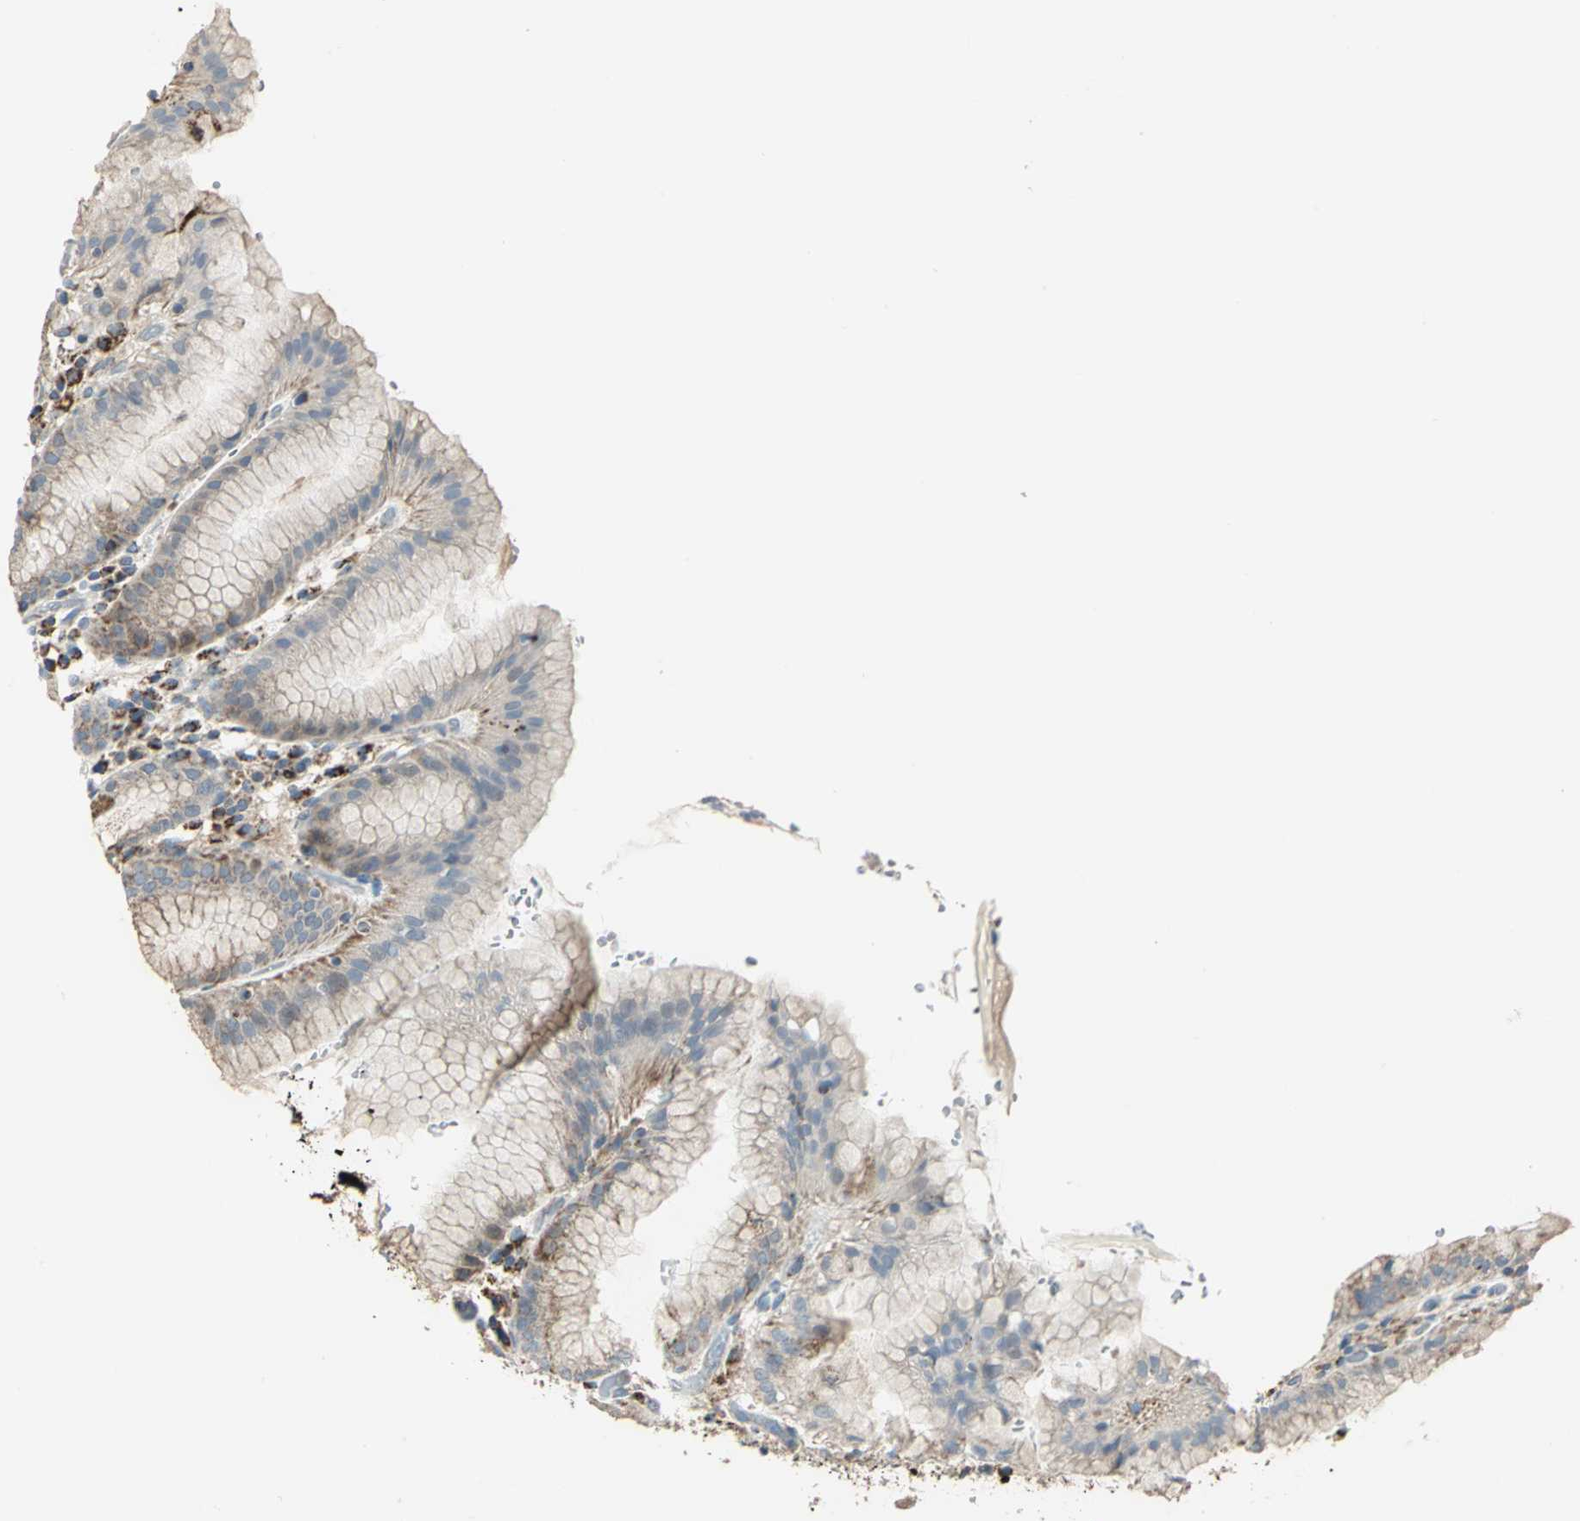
{"staining": {"intensity": "strong", "quantity": "25%-75%", "location": "cytoplasmic/membranous"}, "tissue": "stomach", "cell_type": "Glandular cells", "image_type": "normal", "snomed": [{"axis": "morphology", "description": "Normal tissue, NOS"}, {"axis": "topography", "description": "Stomach"}, {"axis": "topography", "description": "Stomach, lower"}], "caption": "DAB immunohistochemical staining of normal human stomach demonstrates strong cytoplasmic/membranous protein staining in approximately 25%-75% of glandular cells. The staining was performed using DAB to visualize the protein expression in brown, while the nuclei were stained in blue with hematoxylin (Magnification: 20x).", "gene": "ACADM", "patient": {"sex": "female", "age": 75}}